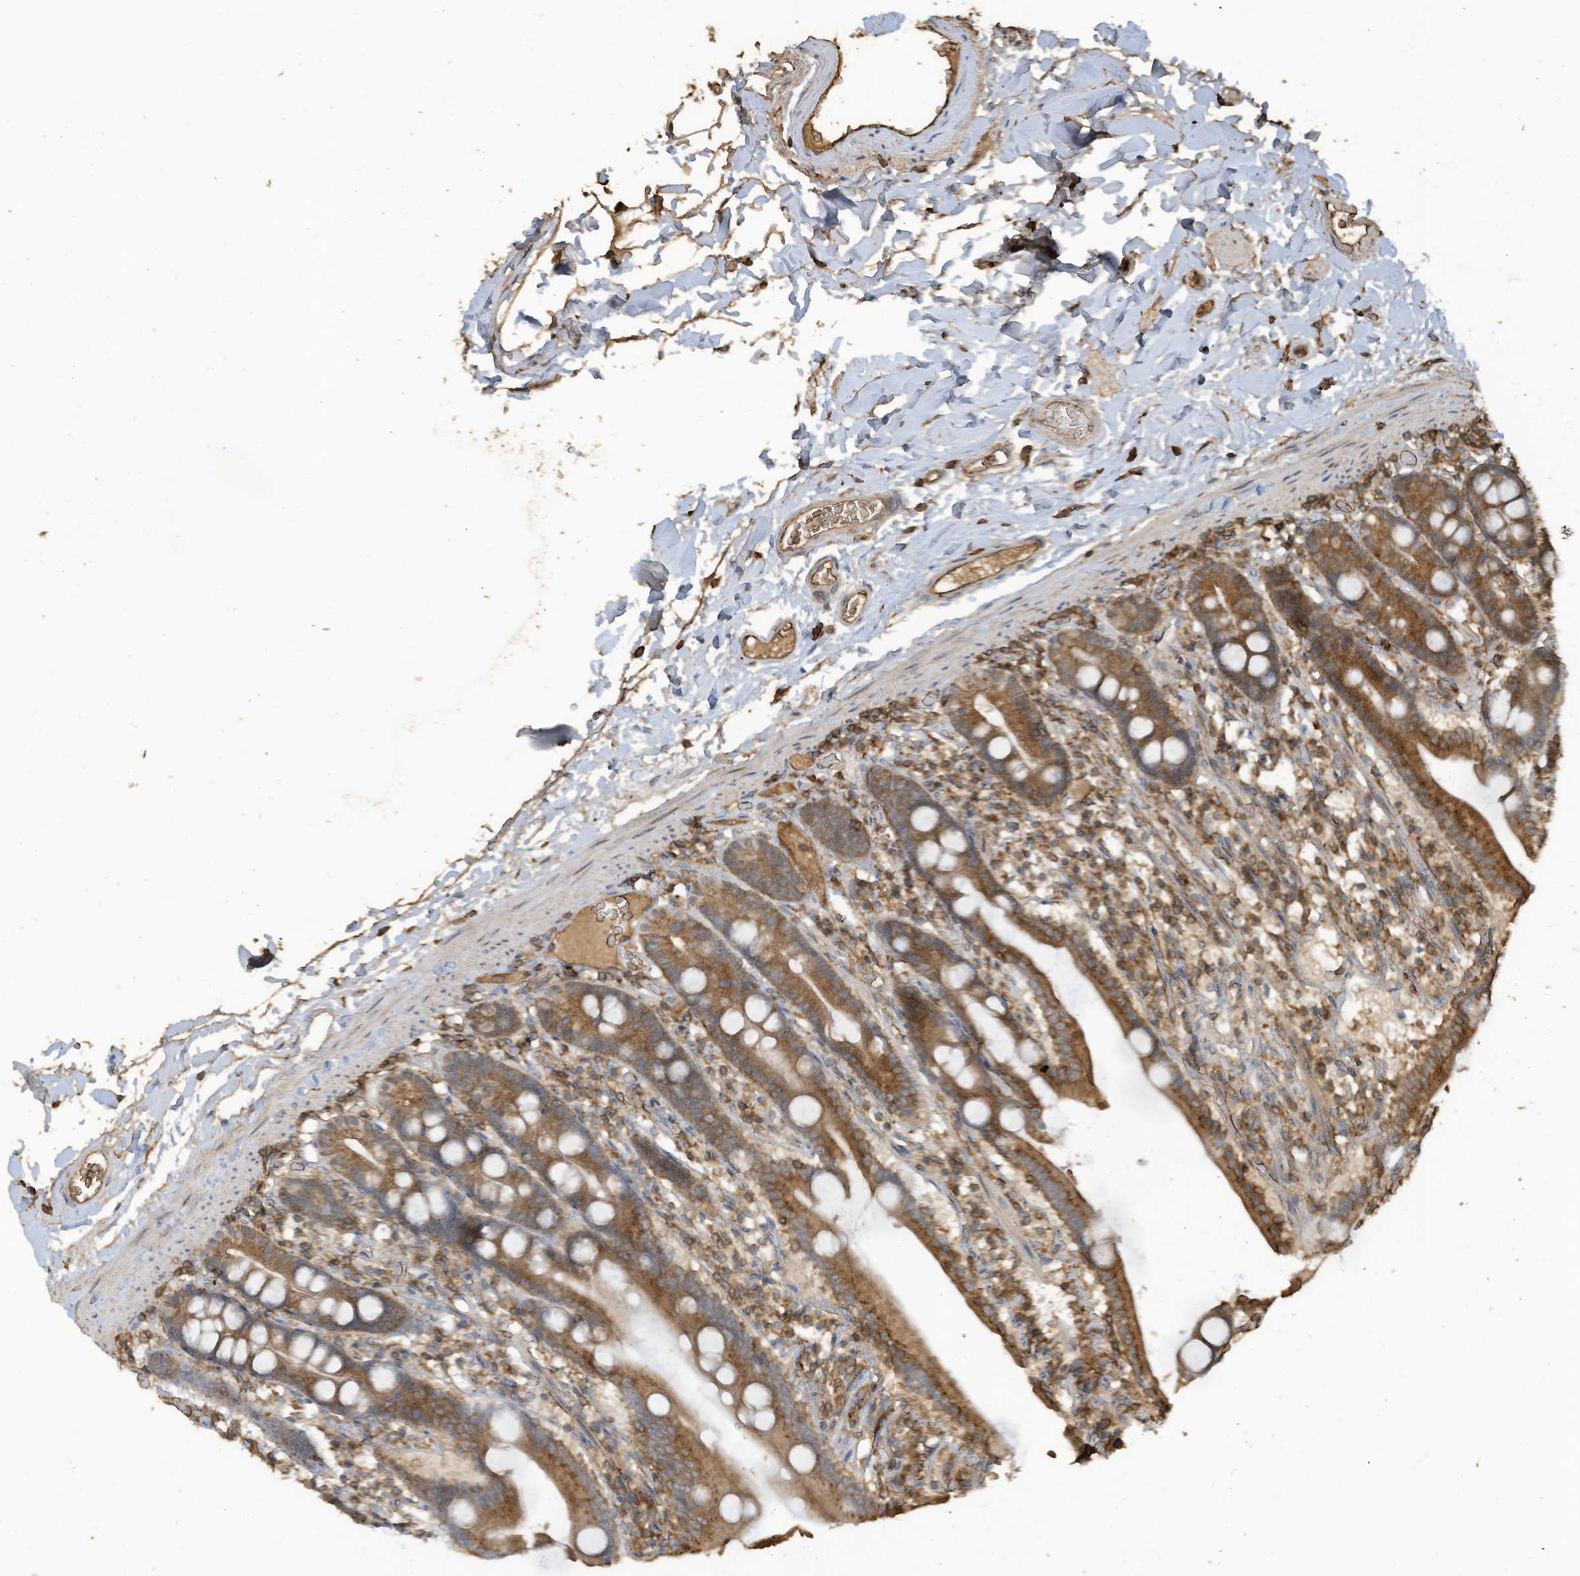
{"staining": {"intensity": "moderate", "quantity": ">75%", "location": "cytoplasmic/membranous"}, "tissue": "duodenum", "cell_type": "Glandular cells", "image_type": "normal", "snomed": [{"axis": "morphology", "description": "Normal tissue, NOS"}, {"axis": "topography", "description": "Duodenum"}], "caption": "IHC micrograph of normal duodenum: human duodenum stained using IHC exhibits medium levels of moderate protein expression localized specifically in the cytoplasmic/membranous of glandular cells, appearing as a cytoplasmic/membranous brown color.", "gene": "COX10", "patient": {"sex": "male", "age": 55}}